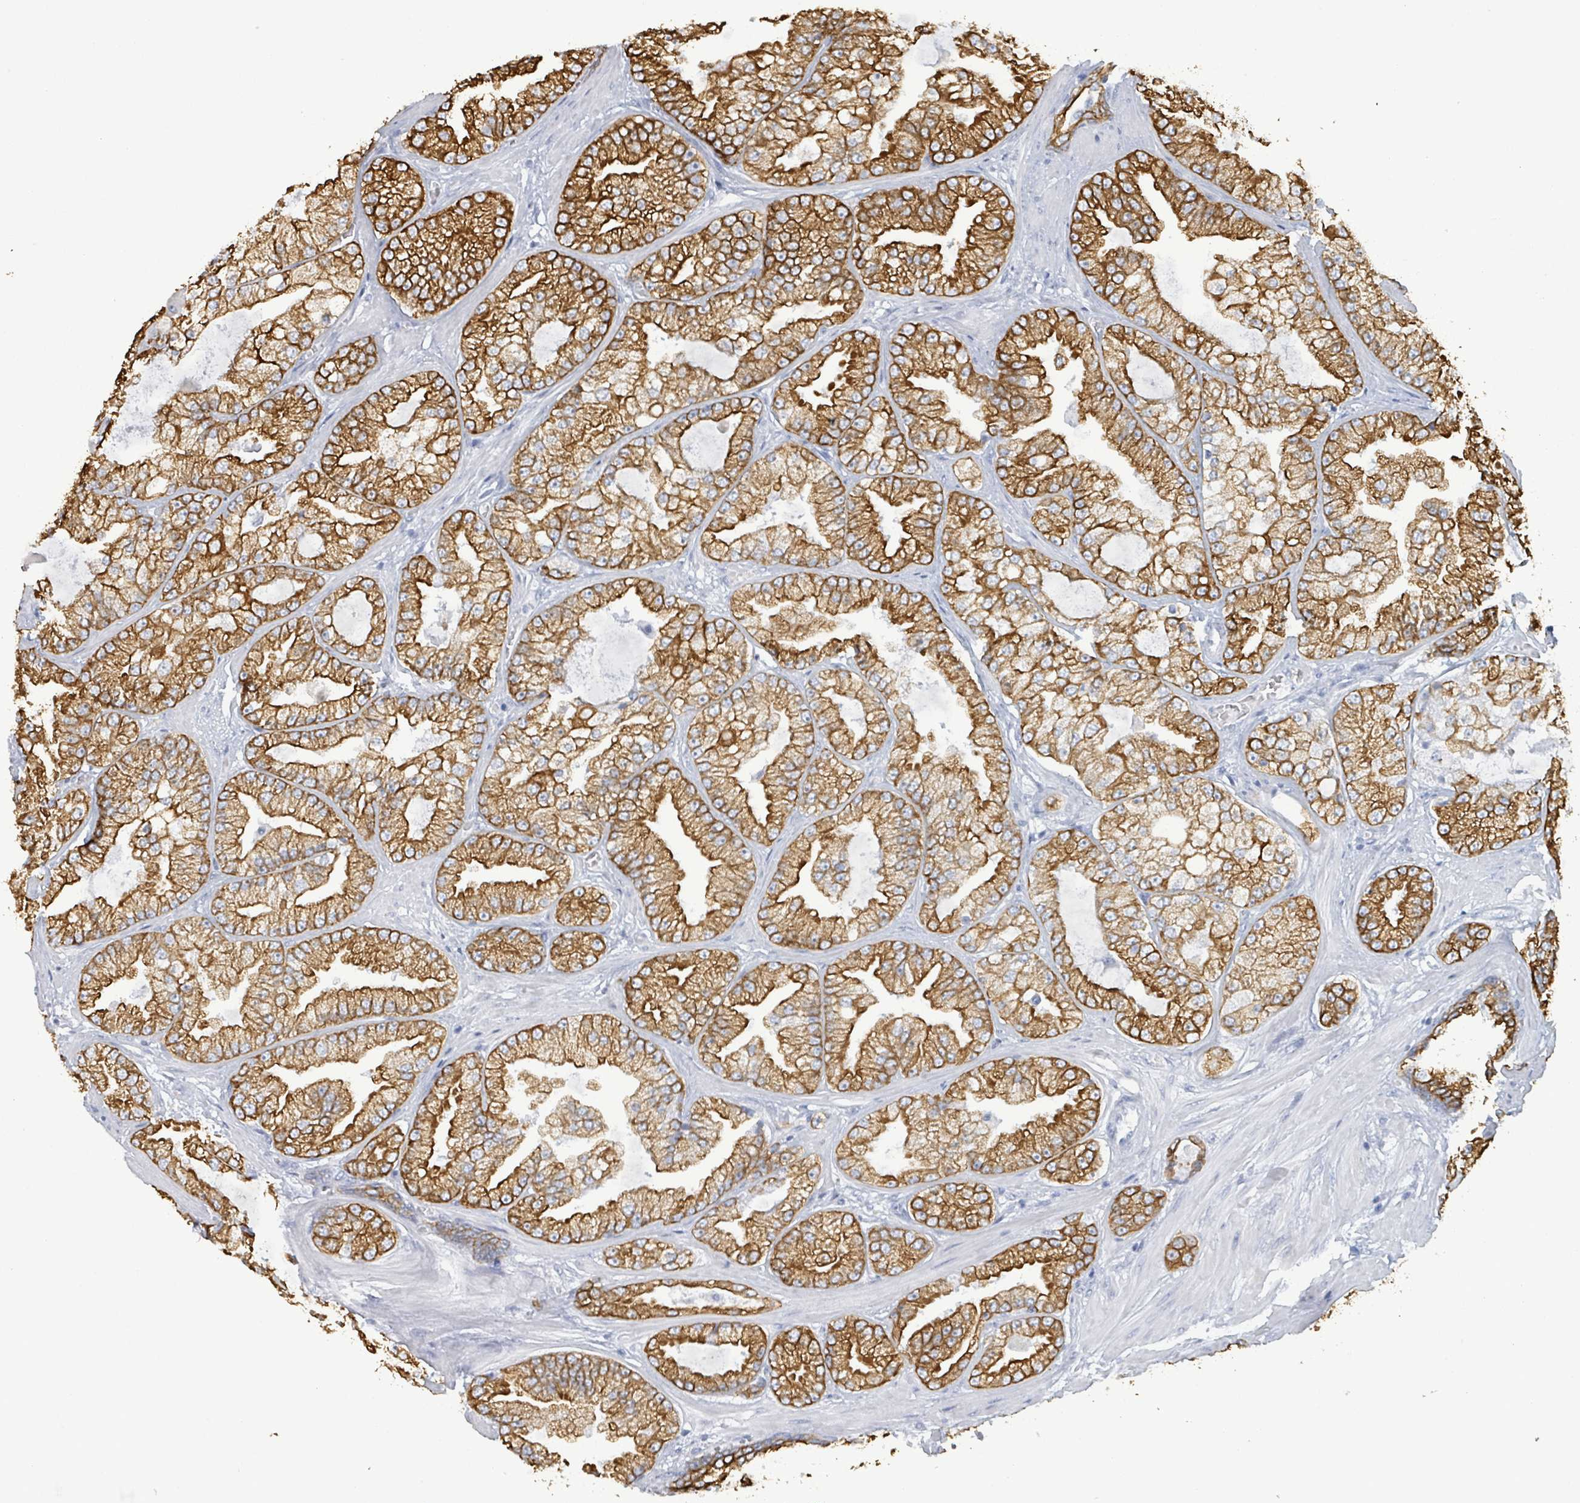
{"staining": {"intensity": "strong", "quantity": ">75%", "location": "cytoplasmic/membranous"}, "tissue": "prostate cancer", "cell_type": "Tumor cells", "image_type": "cancer", "snomed": [{"axis": "morphology", "description": "Adenocarcinoma, Low grade"}, {"axis": "topography", "description": "Prostate"}], "caption": "This image reveals prostate low-grade adenocarcinoma stained with immunohistochemistry to label a protein in brown. The cytoplasmic/membranous of tumor cells show strong positivity for the protein. Nuclei are counter-stained blue.", "gene": "KRT8", "patient": {"sex": "male", "age": 57}}